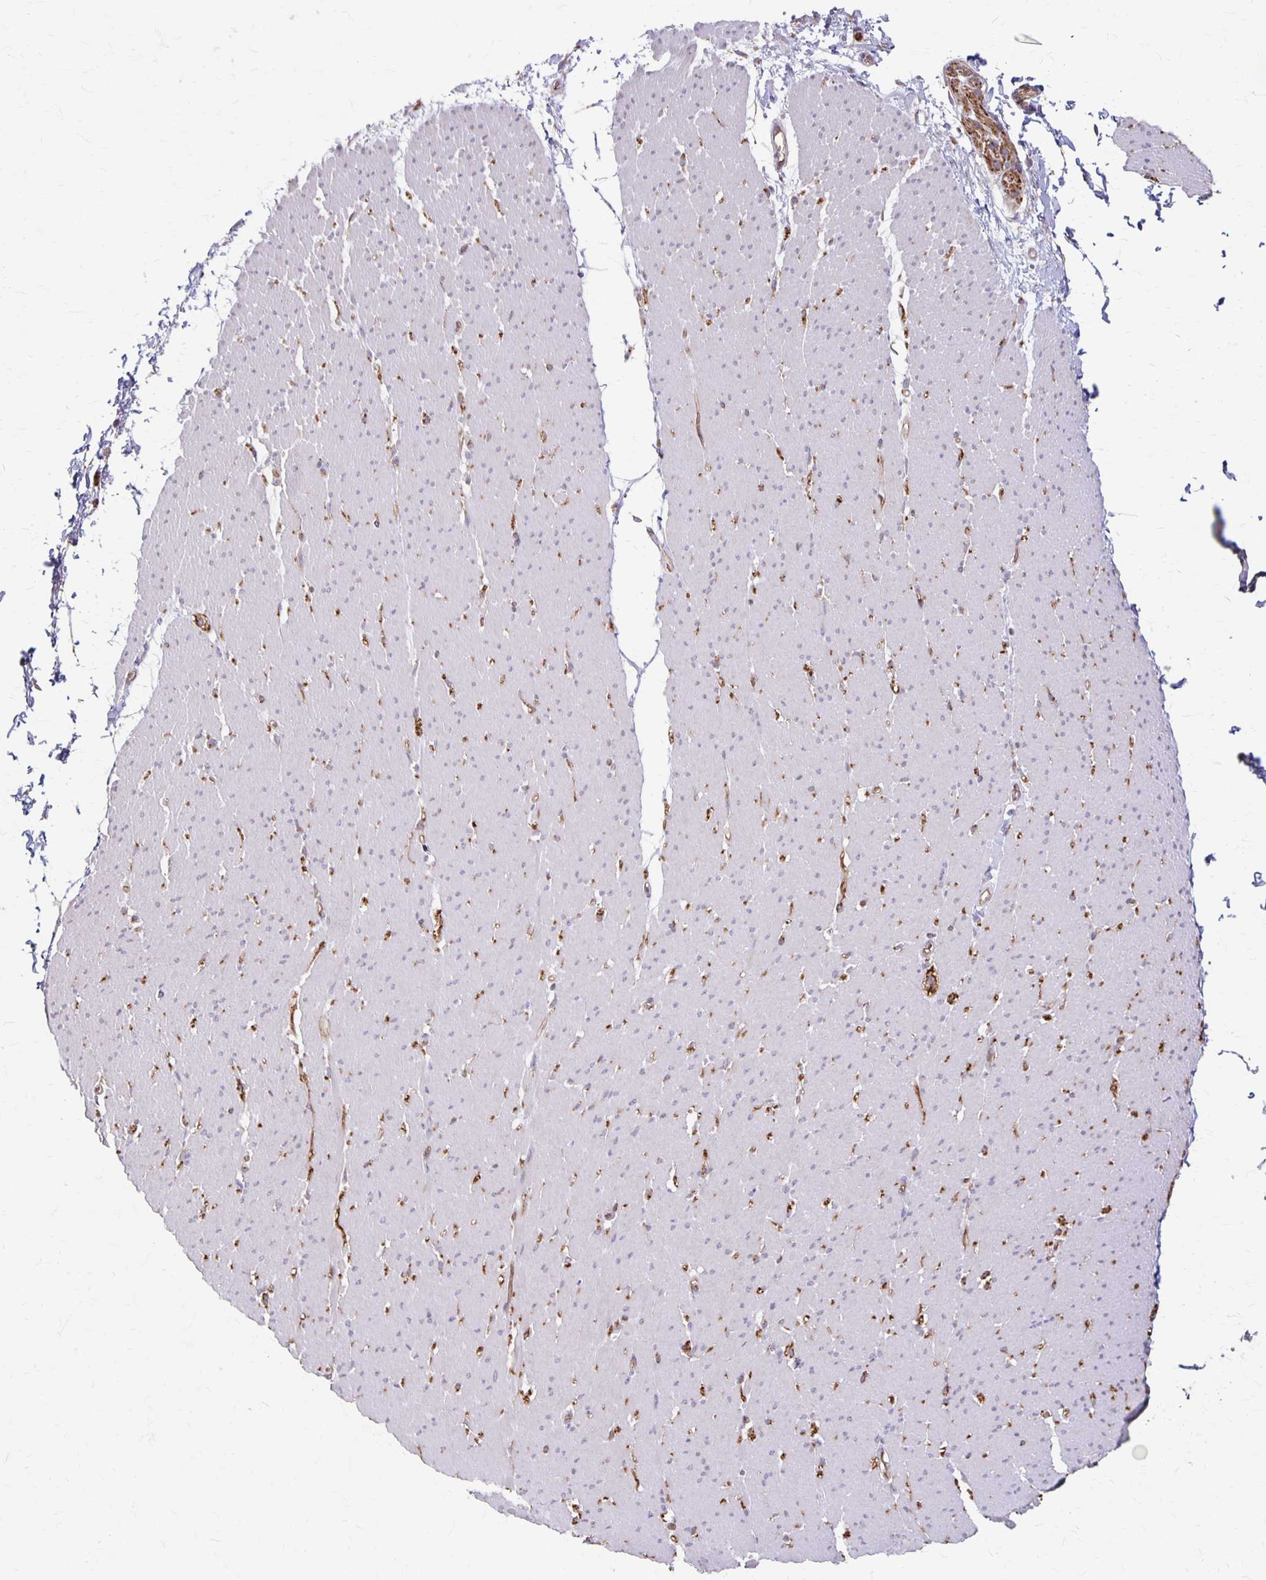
{"staining": {"intensity": "negative", "quantity": "none", "location": "none"}, "tissue": "smooth muscle", "cell_type": "Smooth muscle cells", "image_type": "normal", "snomed": [{"axis": "morphology", "description": "Normal tissue, NOS"}, {"axis": "topography", "description": "Smooth muscle"}, {"axis": "topography", "description": "Rectum"}], "caption": "The IHC micrograph has no significant expression in smooth muscle cells of smooth muscle. (DAB immunohistochemistry (IHC) visualized using brightfield microscopy, high magnification).", "gene": "PPP1R3E", "patient": {"sex": "male", "age": 53}}